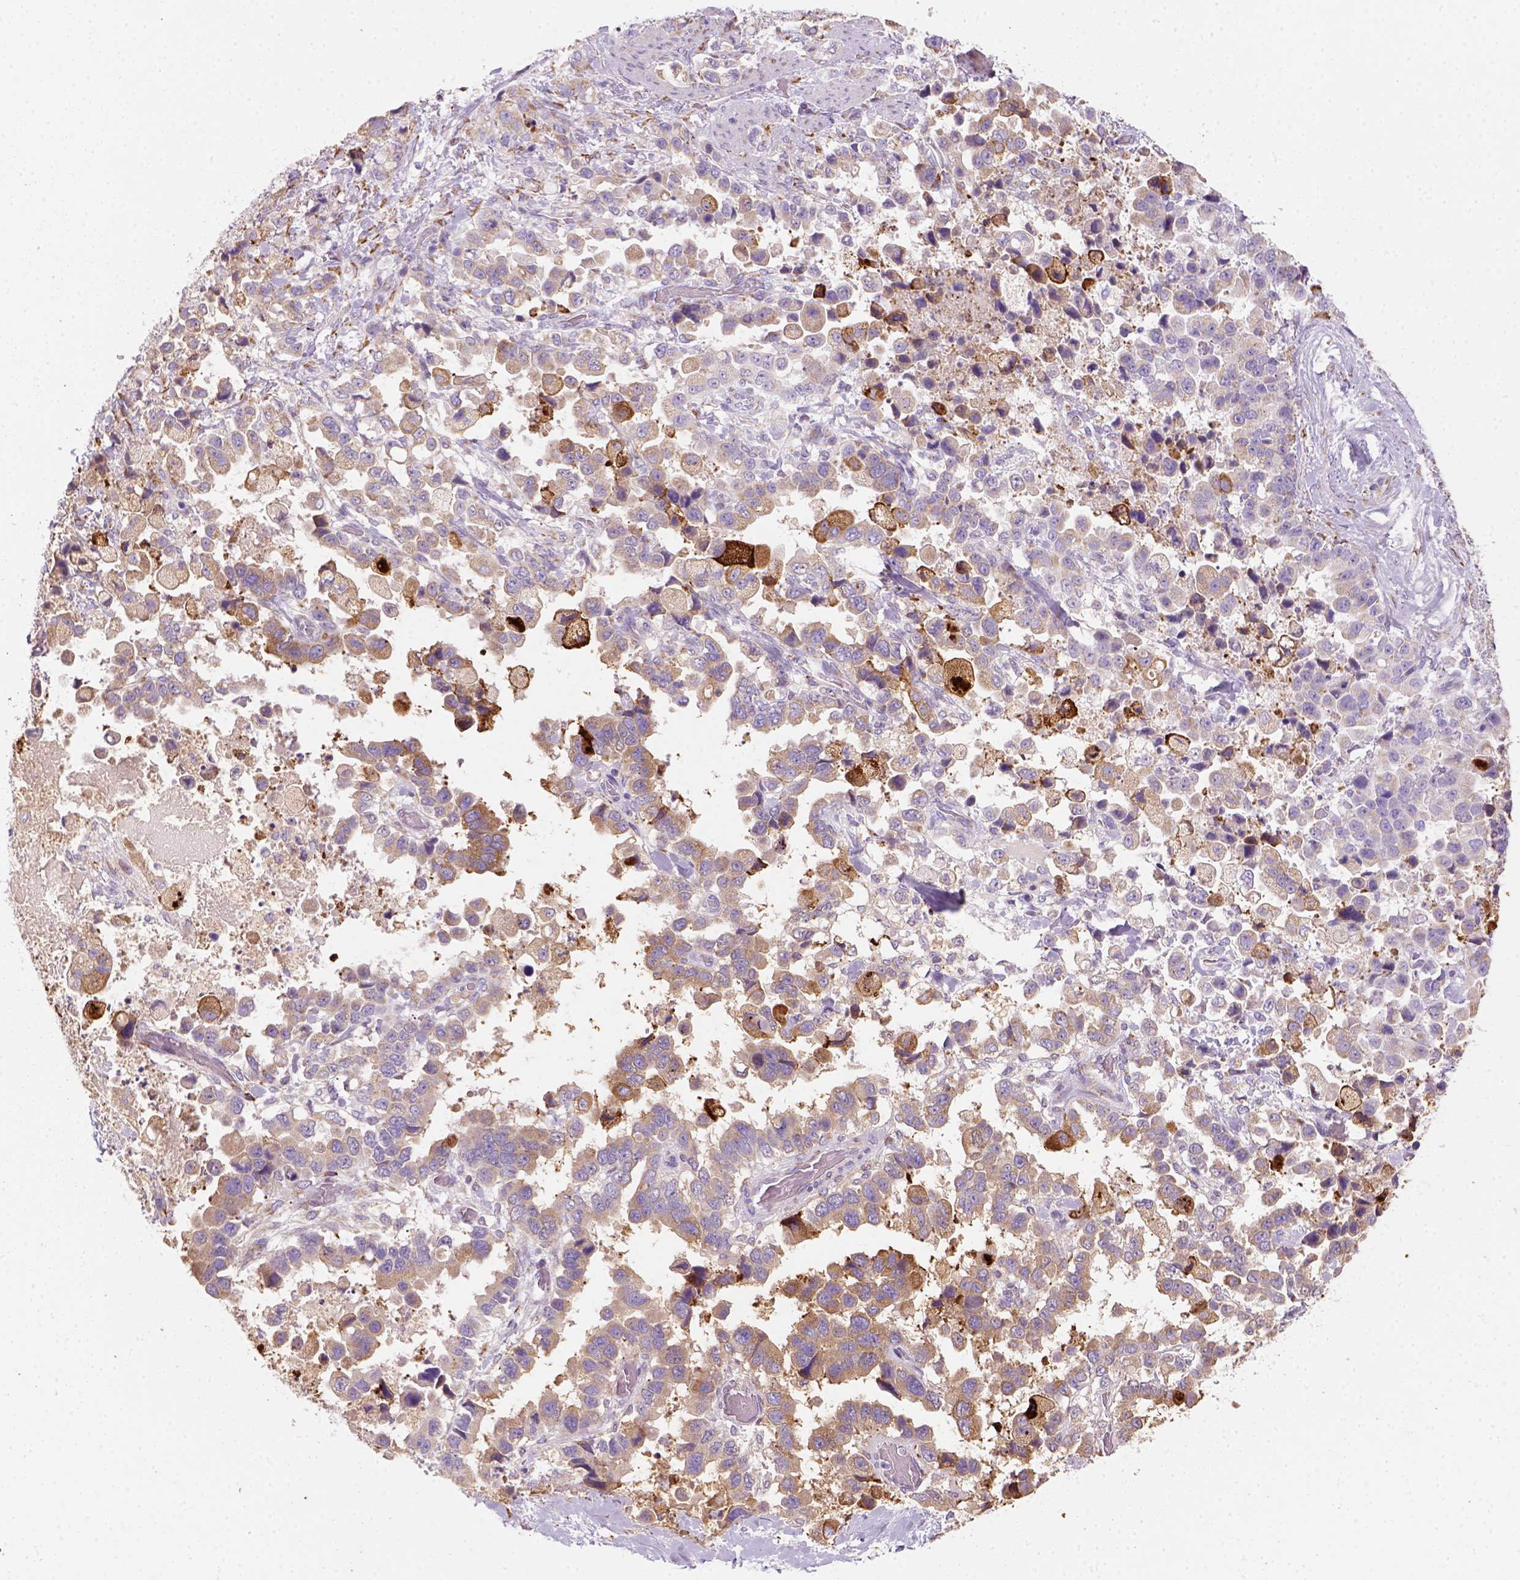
{"staining": {"intensity": "weak", "quantity": "25%-75%", "location": "cytoplasmic/membranous"}, "tissue": "stomach cancer", "cell_type": "Tumor cells", "image_type": "cancer", "snomed": [{"axis": "morphology", "description": "Adenocarcinoma, NOS"}, {"axis": "topography", "description": "Stomach"}], "caption": "A micrograph of stomach adenocarcinoma stained for a protein shows weak cytoplasmic/membranous brown staining in tumor cells.", "gene": "CES2", "patient": {"sex": "male", "age": 59}}